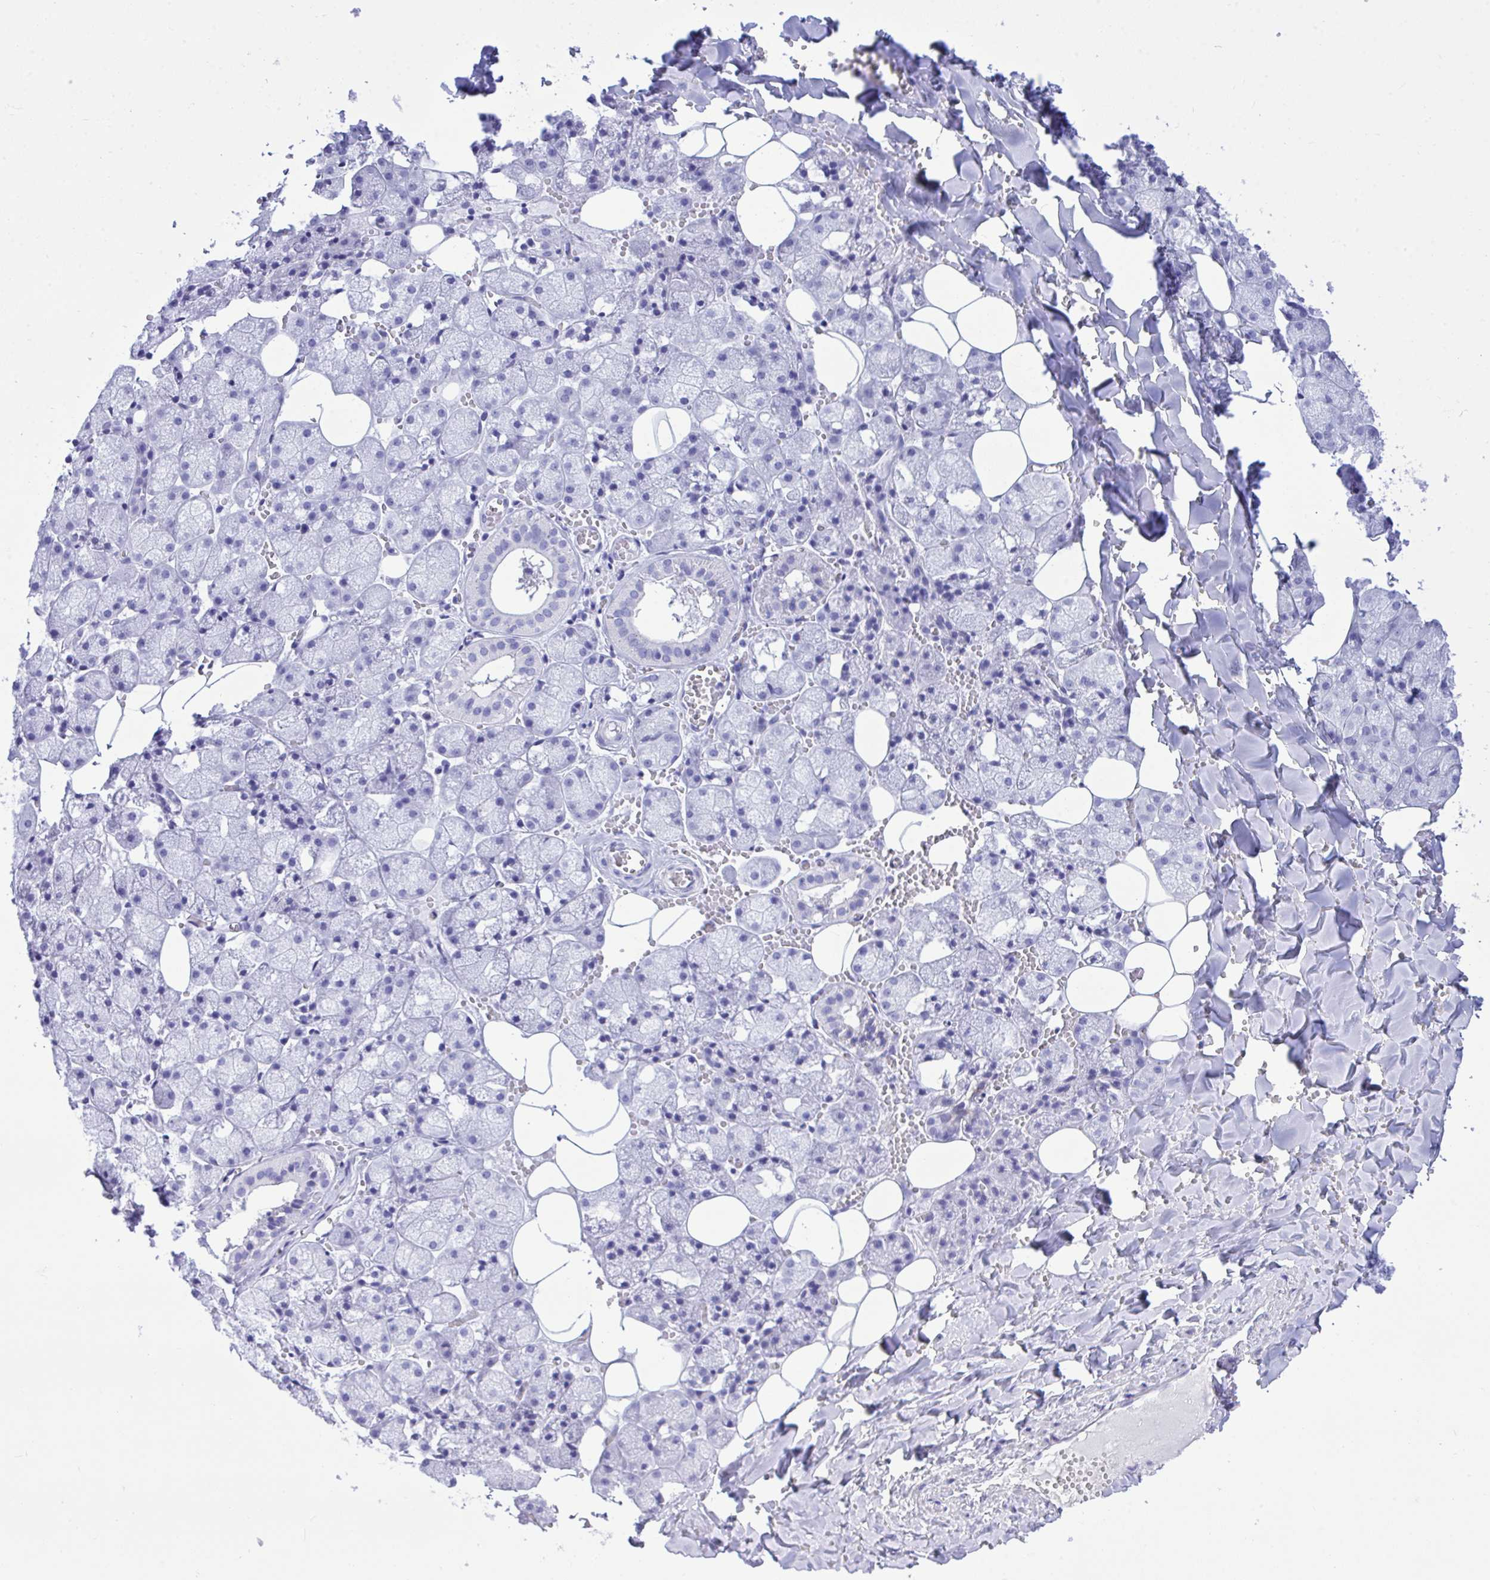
{"staining": {"intensity": "negative", "quantity": "none", "location": "none"}, "tissue": "salivary gland", "cell_type": "Glandular cells", "image_type": "normal", "snomed": [{"axis": "morphology", "description": "Normal tissue, NOS"}, {"axis": "topography", "description": "Salivary gland"}, {"axis": "topography", "description": "Peripheral nerve tissue"}], "caption": "Glandular cells show no significant staining in unremarkable salivary gland. (DAB immunohistochemistry (IHC) visualized using brightfield microscopy, high magnification).", "gene": "BEX5", "patient": {"sex": "male", "age": 38}}